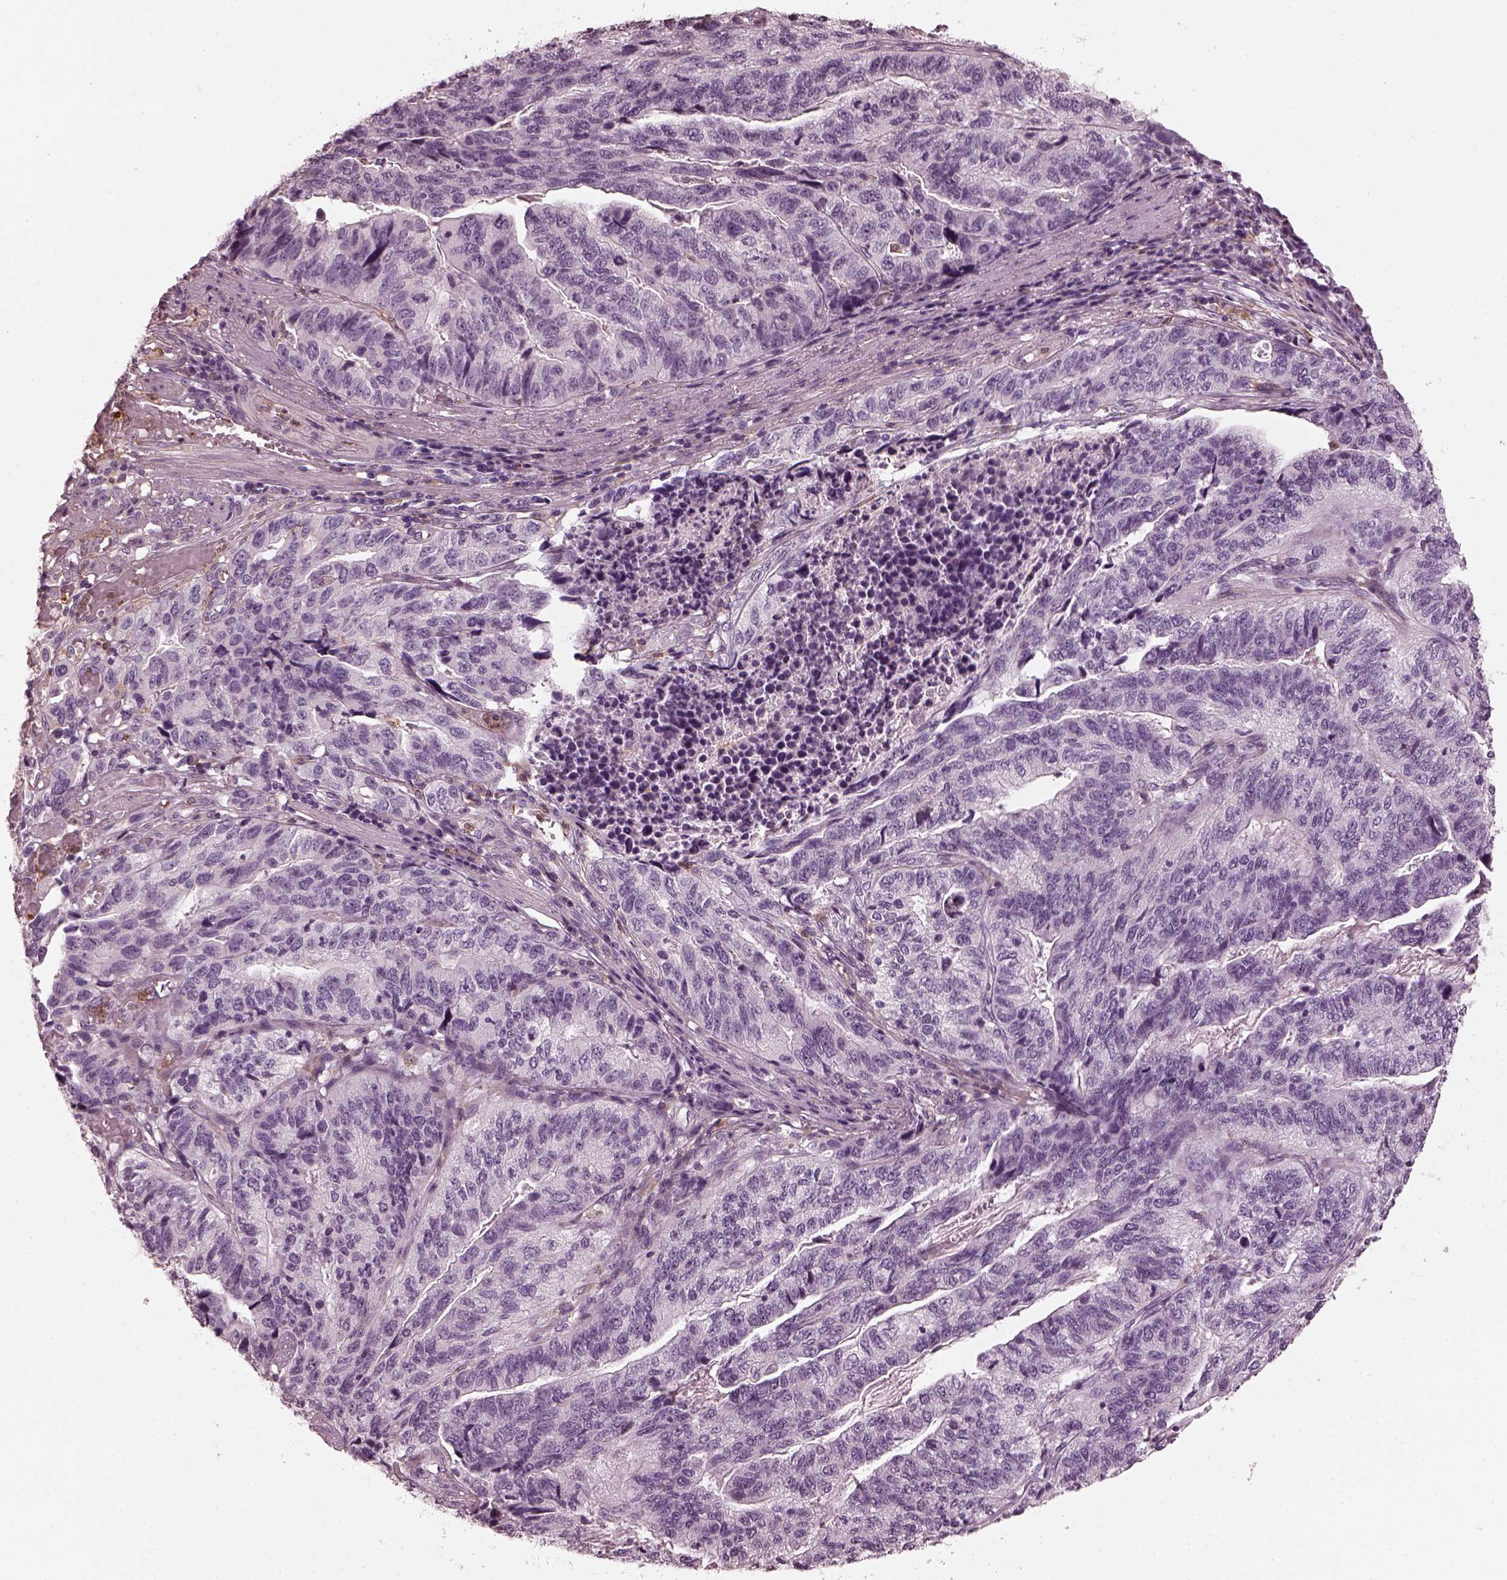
{"staining": {"intensity": "negative", "quantity": "none", "location": "none"}, "tissue": "stomach cancer", "cell_type": "Tumor cells", "image_type": "cancer", "snomed": [{"axis": "morphology", "description": "Adenocarcinoma, NOS"}, {"axis": "topography", "description": "Stomach, upper"}], "caption": "Immunohistochemistry of human stomach cancer (adenocarcinoma) demonstrates no positivity in tumor cells.", "gene": "PSTPIP2", "patient": {"sex": "female", "age": 67}}